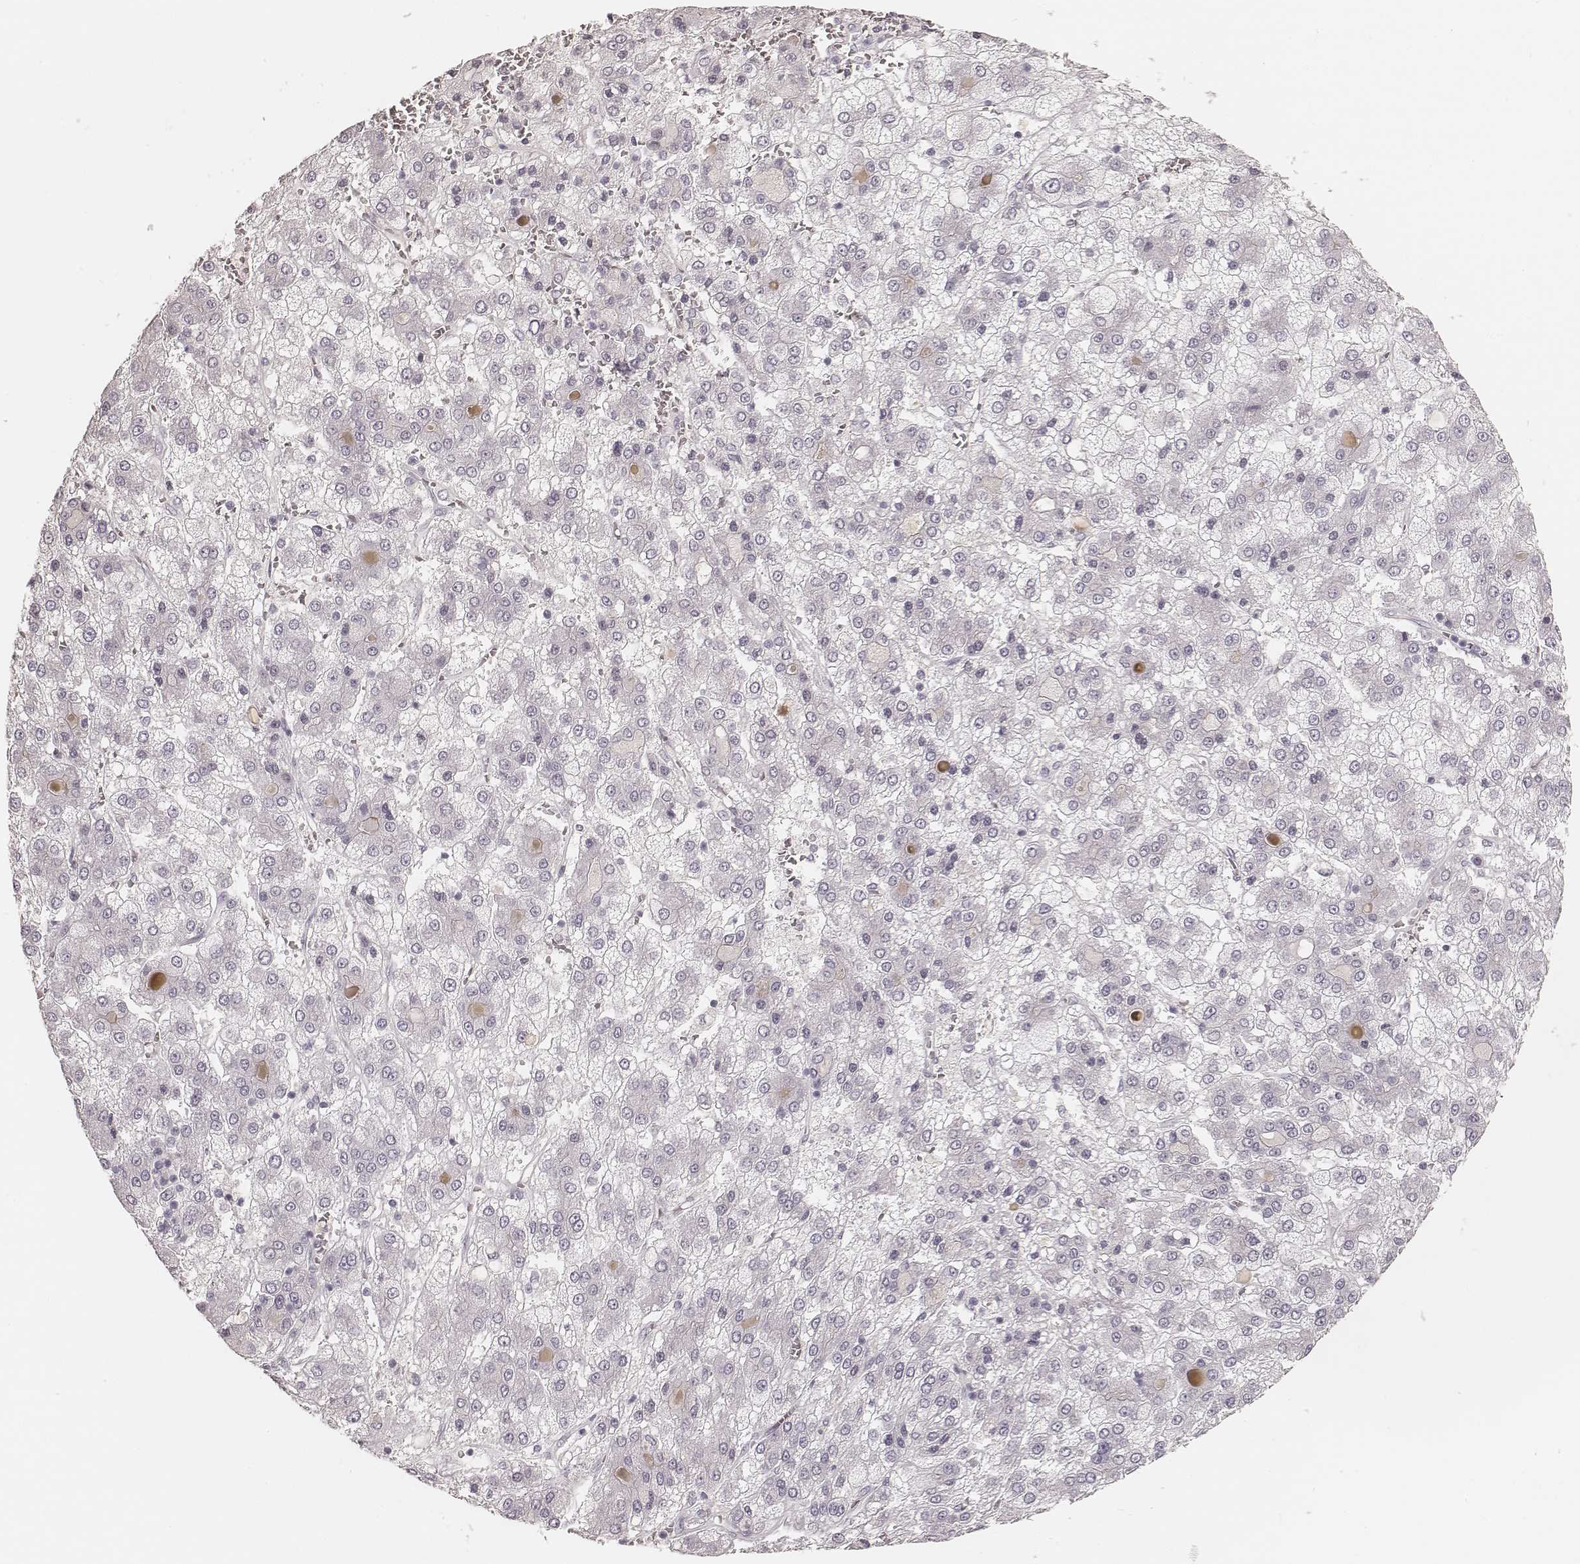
{"staining": {"intensity": "negative", "quantity": "none", "location": "none"}, "tissue": "liver cancer", "cell_type": "Tumor cells", "image_type": "cancer", "snomed": [{"axis": "morphology", "description": "Carcinoma, Hepatocellular, NOS"}, {"axis": "topography", "description": "Liver"}], "caption": "The image shows no significant positivity in tumor cells of liver cancer (hepatocellular carcinoma).", "gene": "SPATA24", "patient": {"sex": "male", "age": 73}}